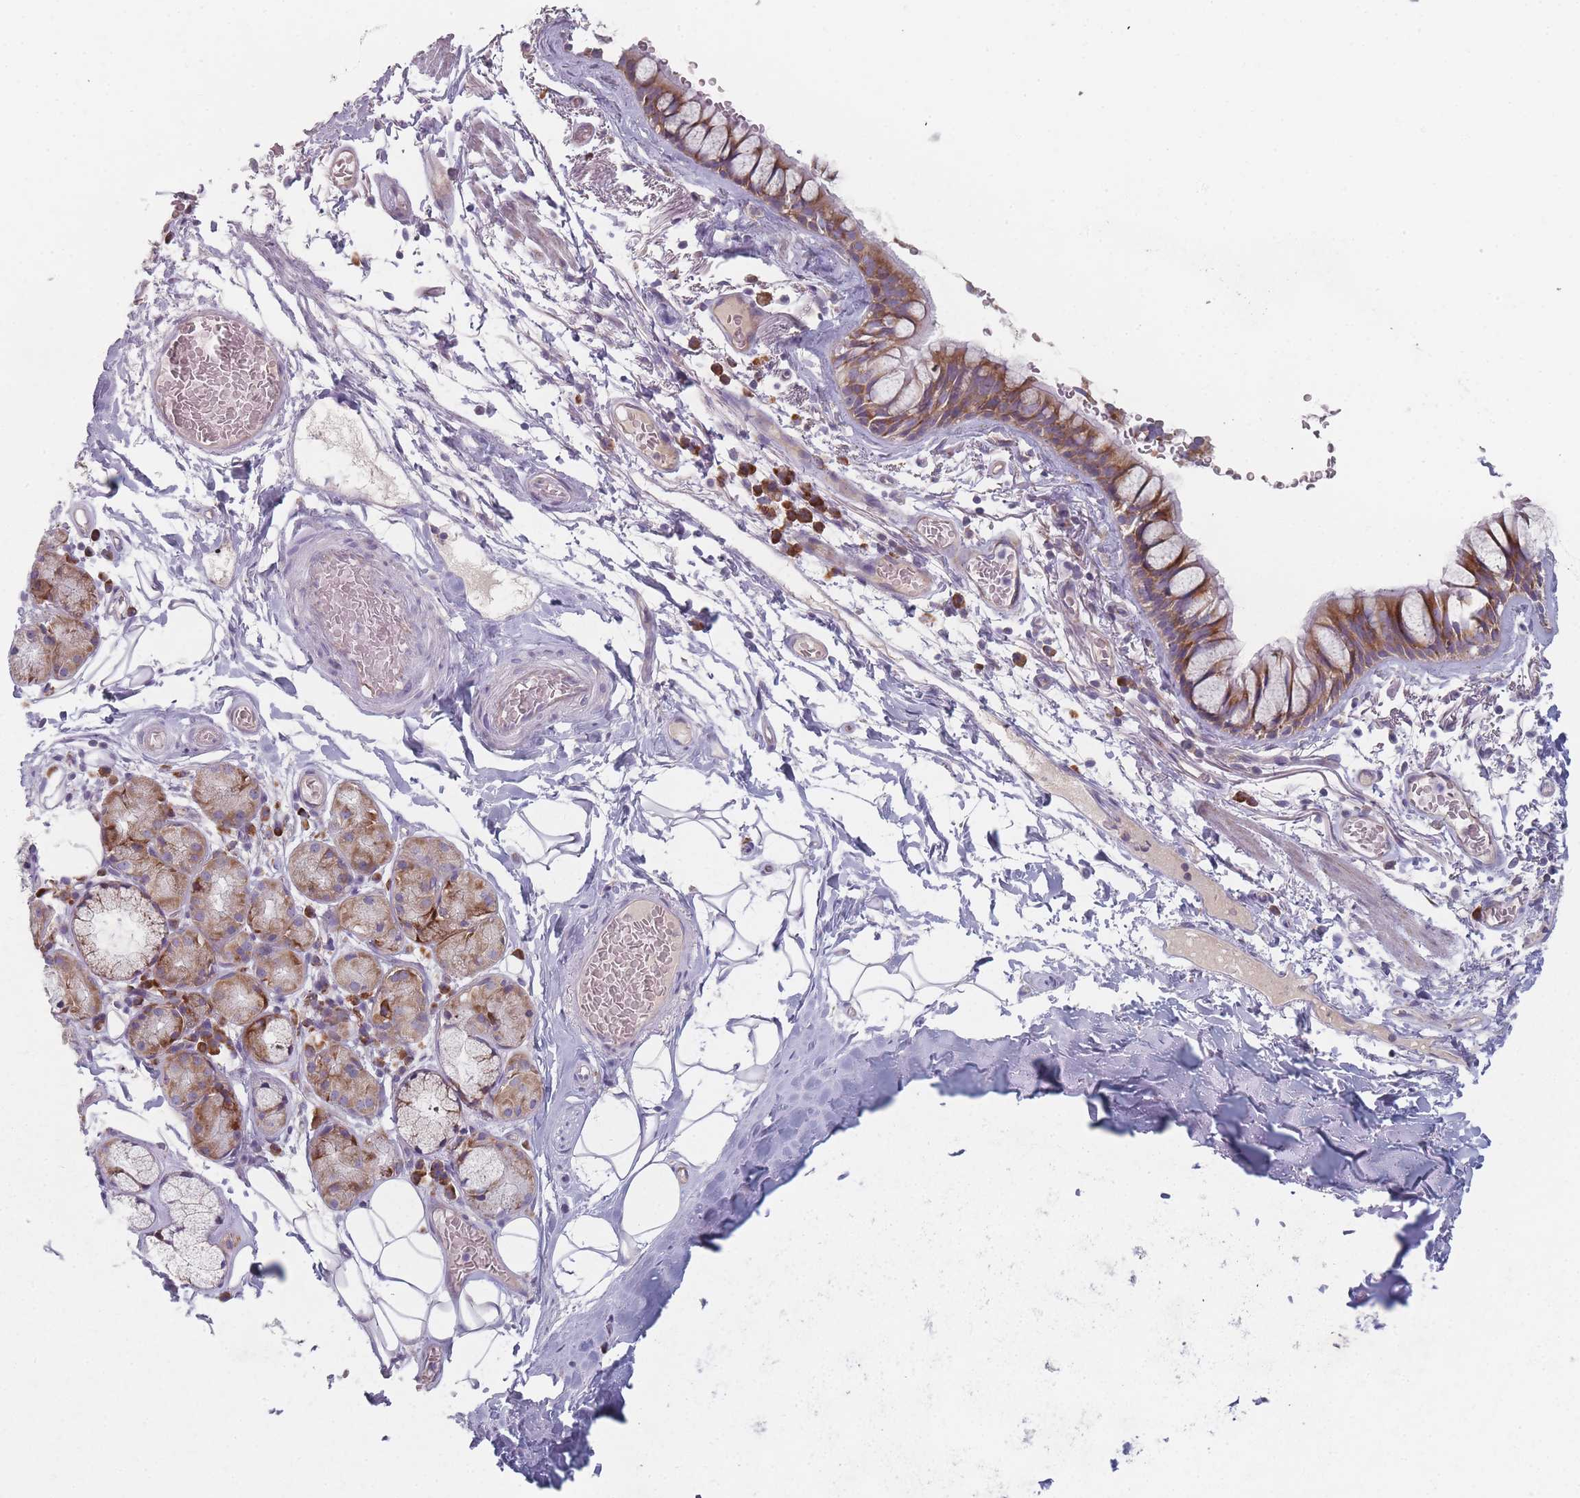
{"staining": {"intensity": "moderate", "quantity": ">75%", "location": "cytoplasmic/membranous"}, "tissue": "bronchus", "cell_type": "Respiratory epithelial cells", "image_type": "normal", "snomed": [{"axis": "morphology", "description": "Normal tissue, NOS"}, {"axis": "topography", "description": "Cartilage tissue"}], "caption": "The histopathology image exhibits a brown stain indicating the presence of a protein in the cytoplasmic/membranous of respiratory epithelial cells in bronchus.", "gene": "CACNG5", "patient": {"sex": "male", "age": 63}}